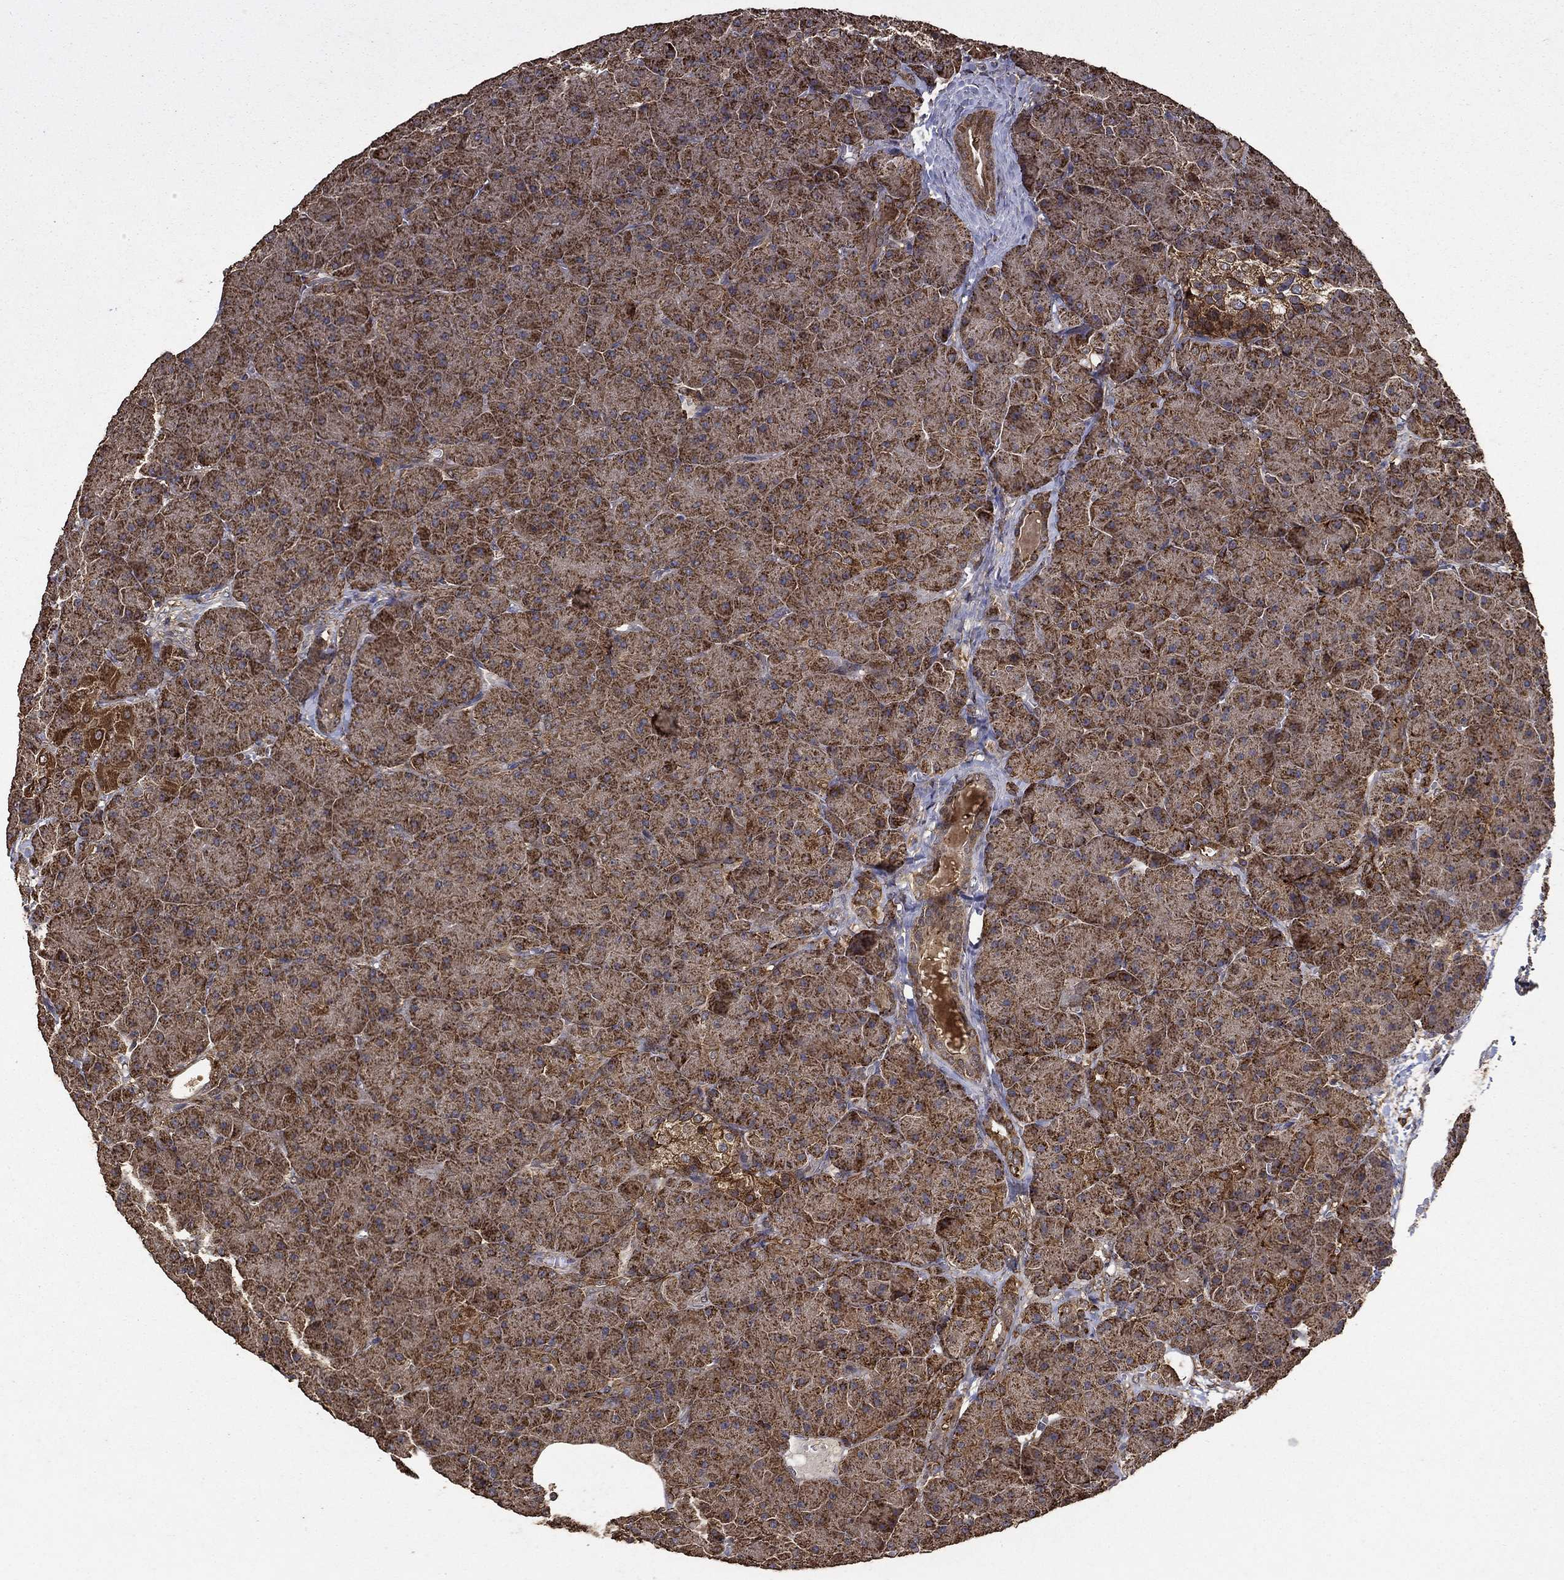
{"staining": {"intensity": "strong", "quantity": ">75%", "location": "cytoplasmic/membranous"}, "tissue": "pancreas", "cell_type": "Exocrine glandular cells", "image_type": "normal", "snomed": [{"axis": "morphology", "description": "Normal tissue, NOS"}, {"axis": "topography", "description": "Pancreas"}], "caption": "Protein positivity by IHC demonstrates strong cytoplasmic/membranous staining in approximately >75% of exocrine glandular cells in unremarkable pancreas. (DAB IHC with brightfield microscopy, high magnification).", "gene": "IFRD1", "patient": {"sex": "male", "age": 61}}